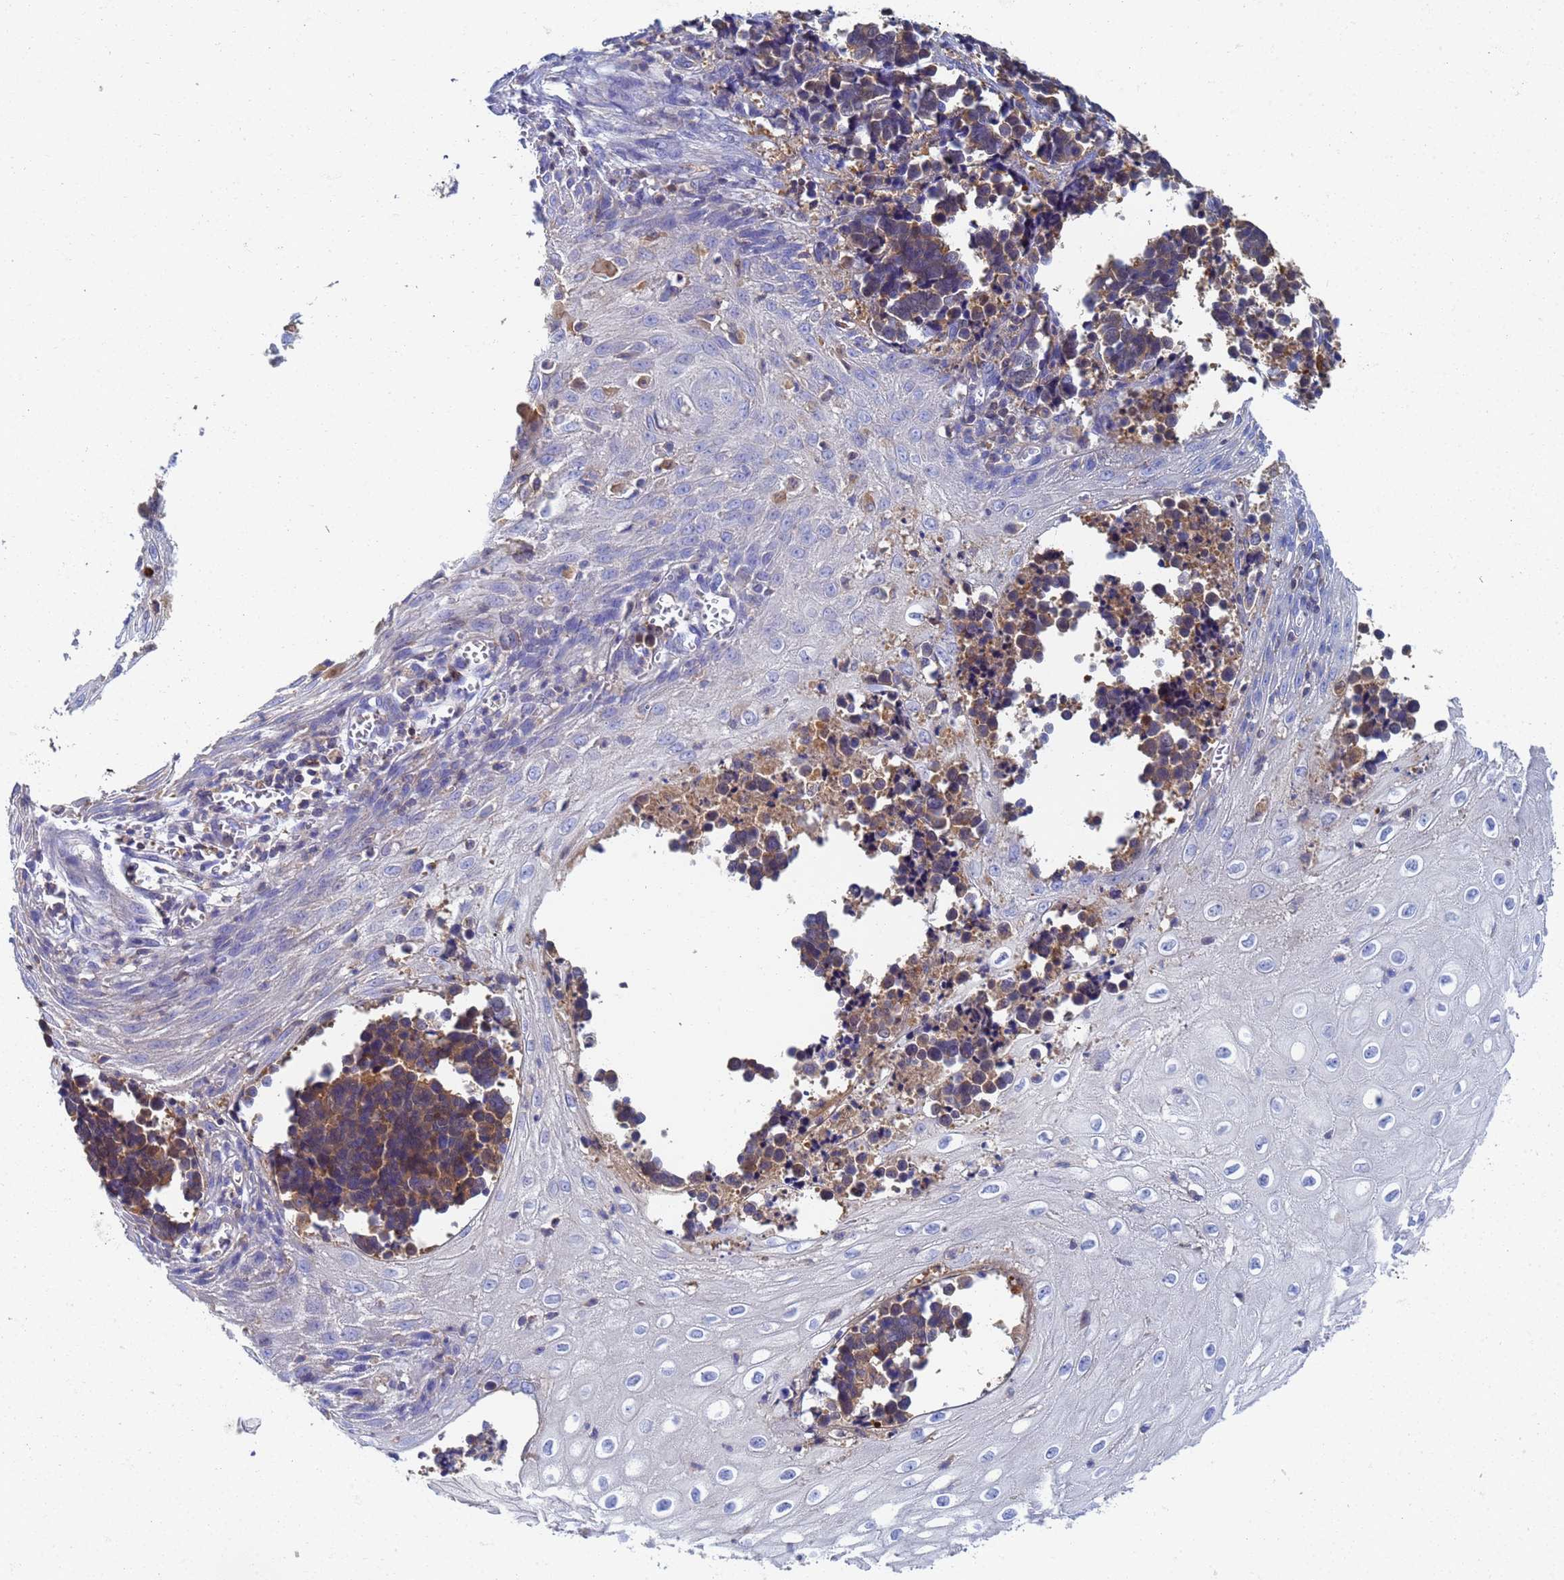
{"staining": {"intensity": "moderate", "quantity": ">75%", "location": "cytoplasmic/membranous"}, "tissue": "cervical cancer", "cell_type": "Tumor cells", "image_type": "cancer", "snomed": [{"axis": "morphology", "description": "Normal tissue, NOS"}, {"axis": "morphology", "description": "Squamous cell carcinoma, NOS"}, {"axis": "topography", "description": "Cervix"}], "caption": "Moderate cytoplasmic/membranous staining for a protein is identified in about >75% of tumor cells of cervical cancer (squamous cell carcinoma) using immunohistochemistry (IHC).", "gene": "GCHFR", "patient": {"sex": "female", "age": 35}}